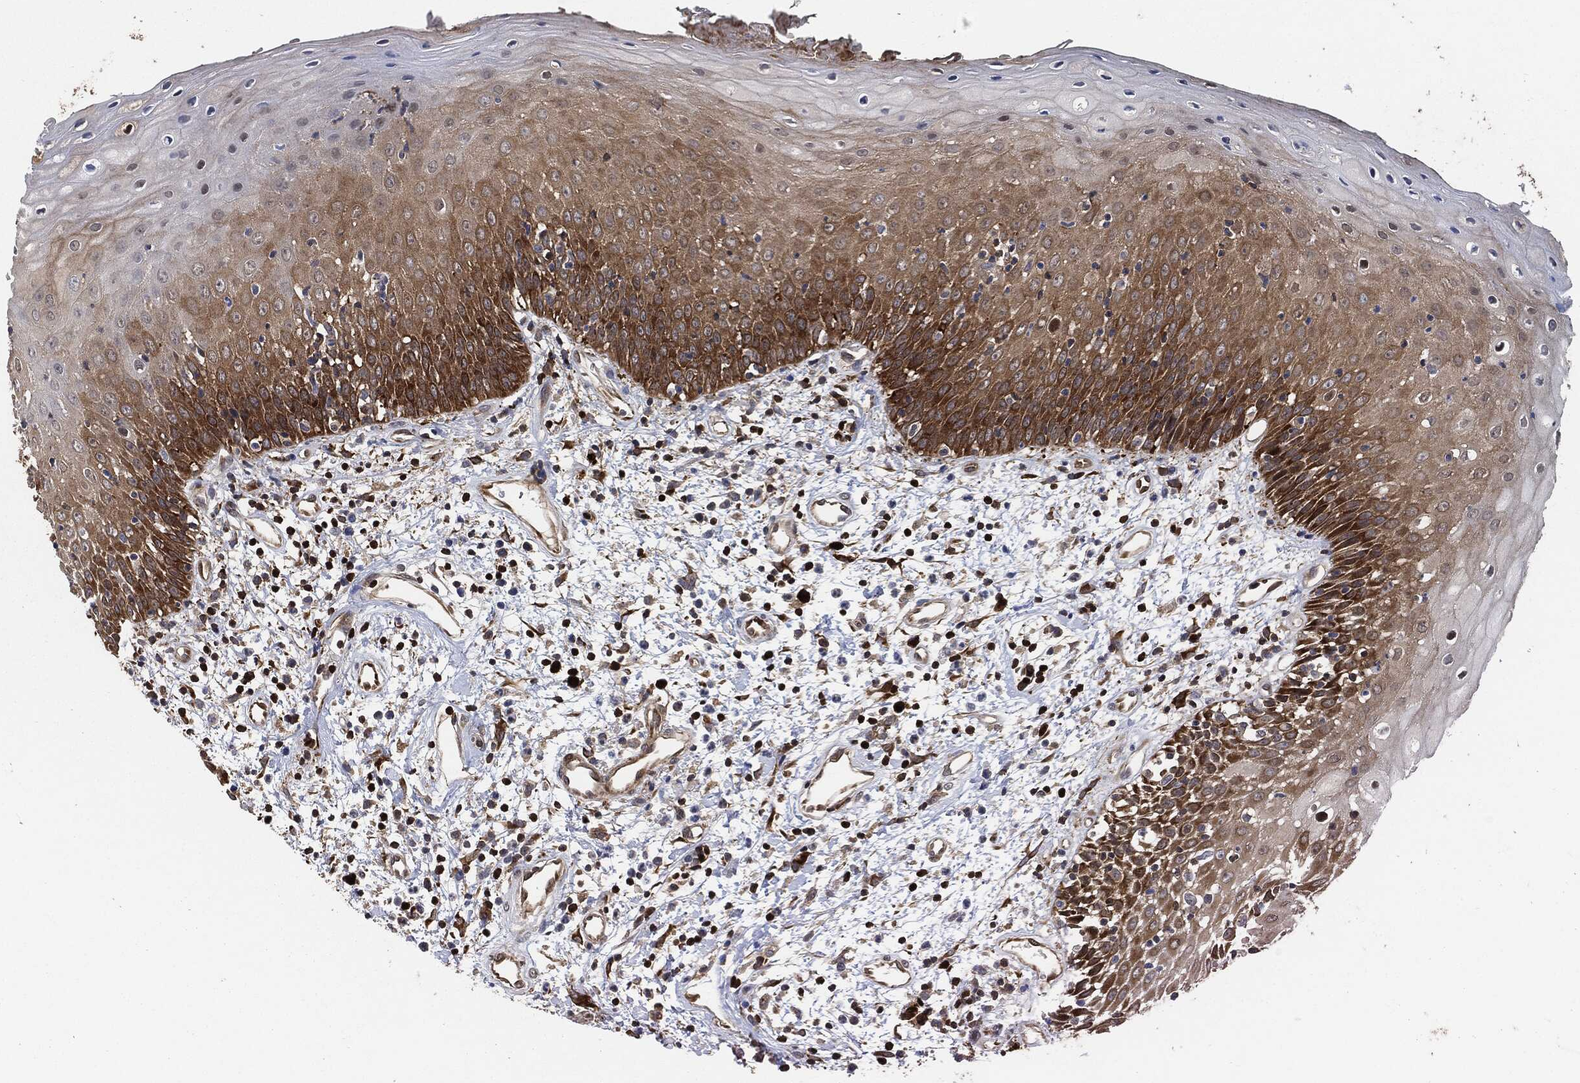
{"staining": {"intensity": "moderate", "quantity": "25%-75%", "location": "cytoplasmic/membranous"}, "tissue": "oral mucosa", "cell_type": "Squamous epithelial cells", "image_type": "normal", "snomed": [{"axis": "morphology", "description": "Normal tissue, NOS"}, {"axis": "morphology", "description": "Squamous cell carcinoma, NOS"}, {"axis": "topography", "description": "Skeletal muscle"}, {"axis": "topography", "description": "Oral tissue"}, {"axis": "topography", "description": "Head-Neck"}], "caption": "Moderate cytoplasmic/membranous positivity is identified in approximately 25%-75% of squamous epithelial cells in benign oral mucosa. (Brightfield microscopy of DAB IHC at high magnification).", "gene": "PRDX2", "patient": {"sex": "female", "age": 84}}